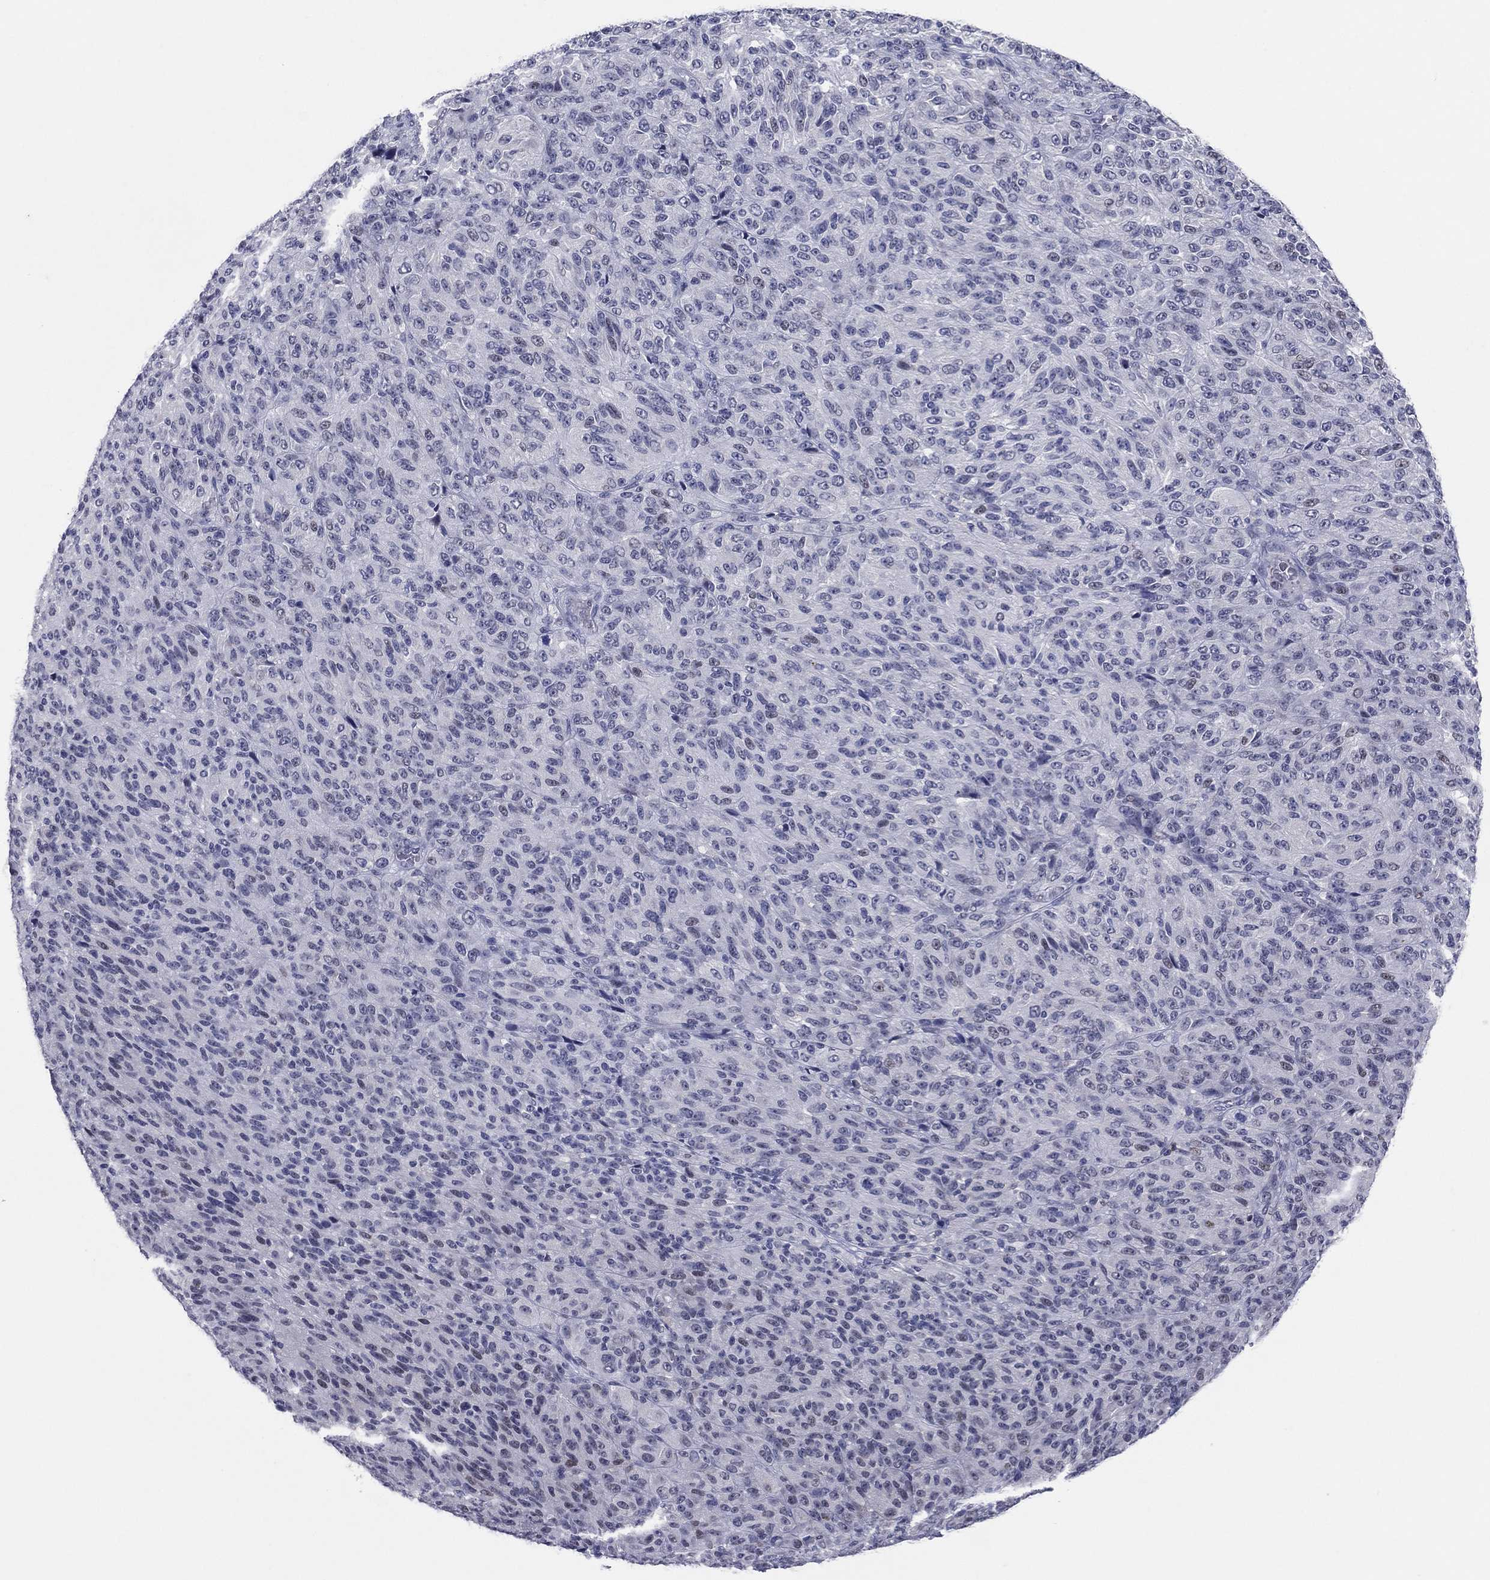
{"staining": {"intensity": "negative", "quantity": "none", "location": "none"}, "tissue": "melanoma", "cell_type": "Tumor cells", "image_type": "cancer", "snomed": [{"axis": "morphology", "description": "Malignant melanoma, Metastatic site"}, {"axis": "topography", "description": "Brain"}], "caption": "This is an IHC histopathology image of melanoma. There is no positivity in tumor cells.", "gene": "ITGAE", "patient": {"sex": "female", "age": 56}}